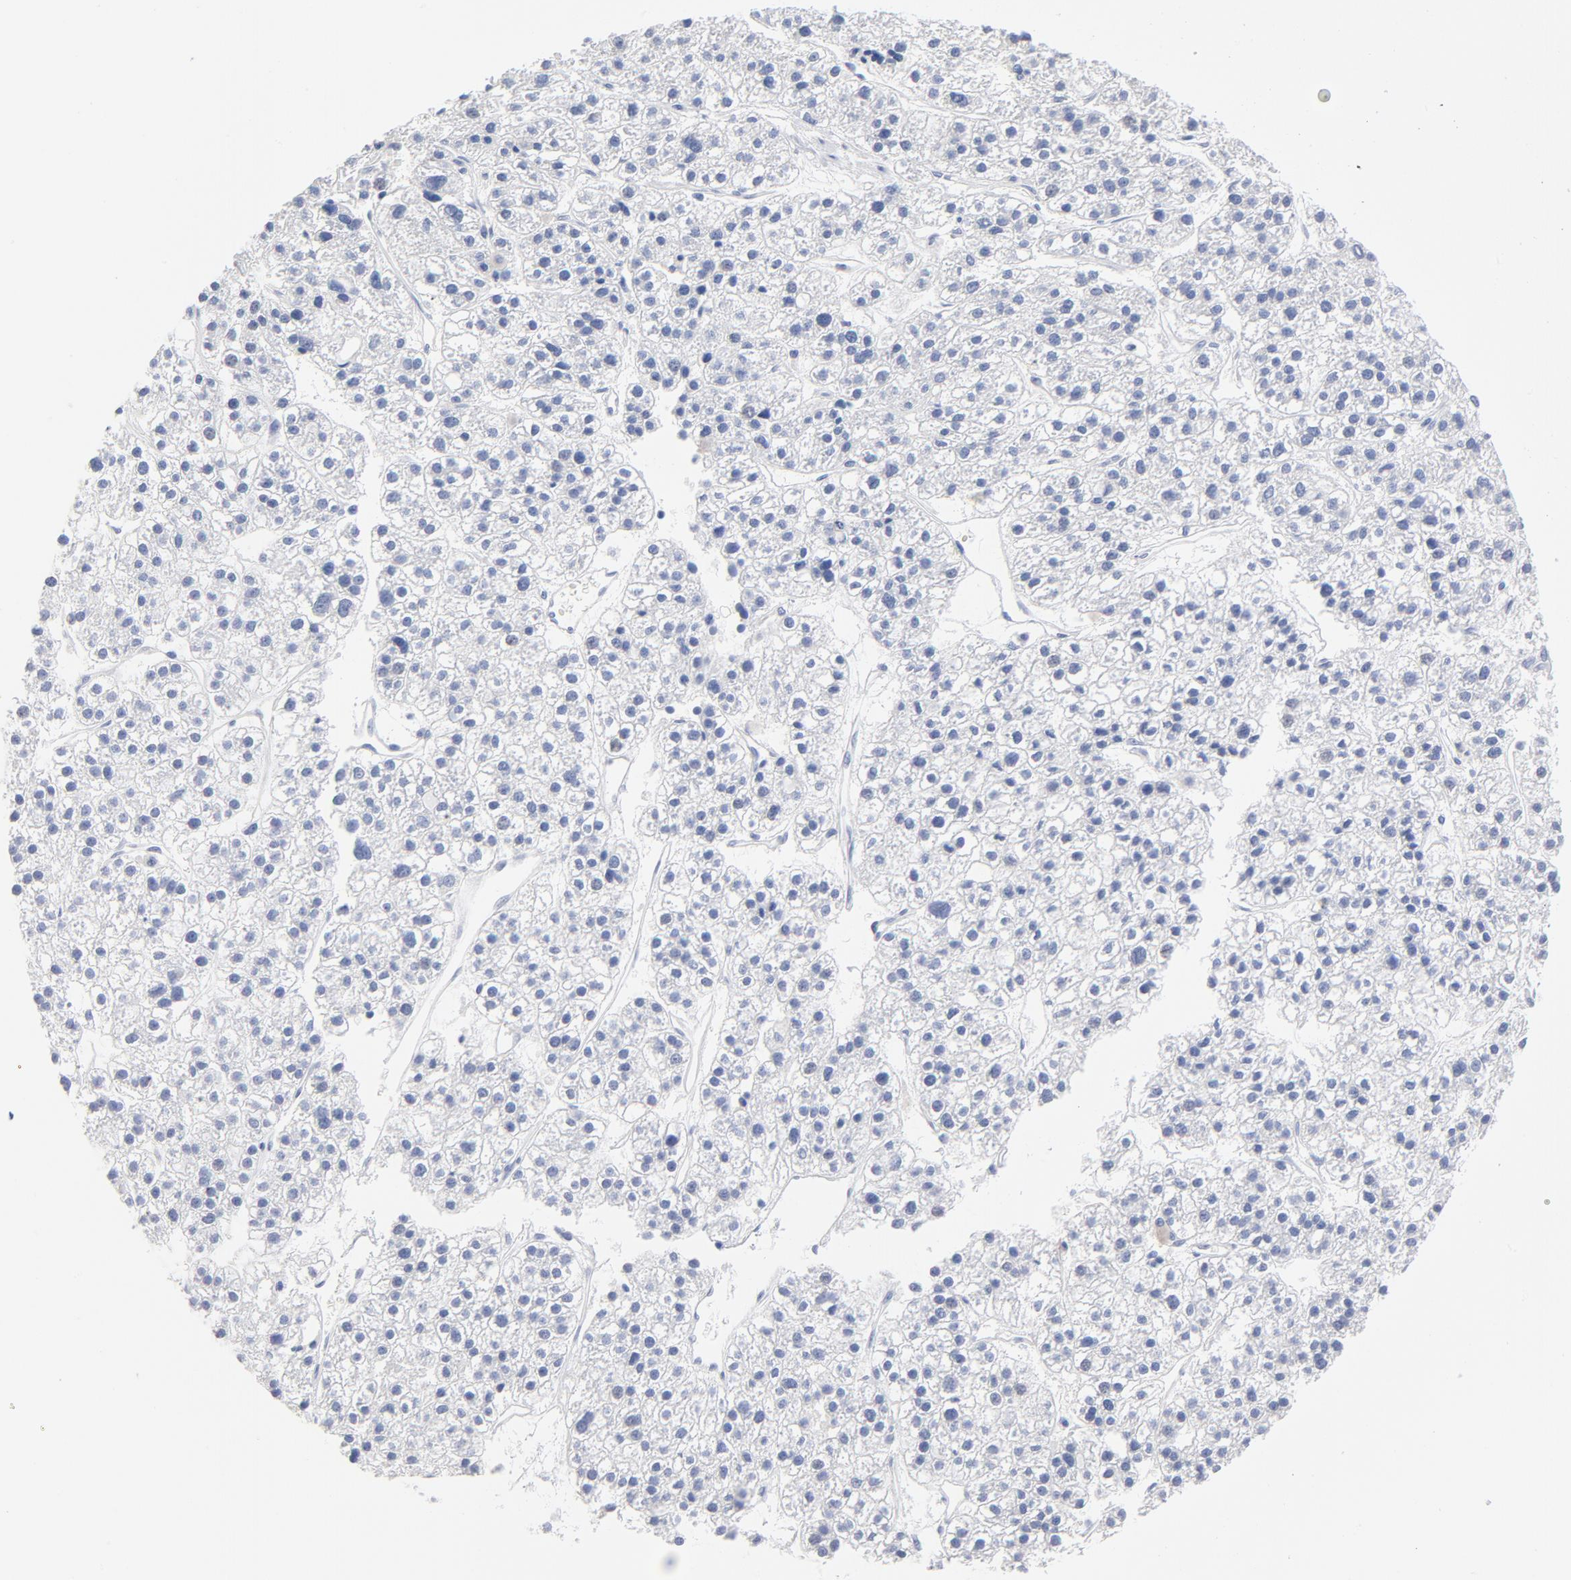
{"staining": {"intensity": "negative", "quantity": "none", "location": "none"}, "tissue": "liver cancer", "cell_type": "Tumor cells", "image_type": "cancer", "snomed": [{"axis": "morphology", "description": "Carcinoma, Hepatocellular, NOS"}, {"axis": "topography", "description": "Liver"}], "caption": "IHC histopathology image of liver cancer (hepatocellular carcinoma) stained for a protein (brown), which demonstrates no expression in tumor cells.", "gene": "P2RY8", "patient": {"sex": "female", "age": 85}}